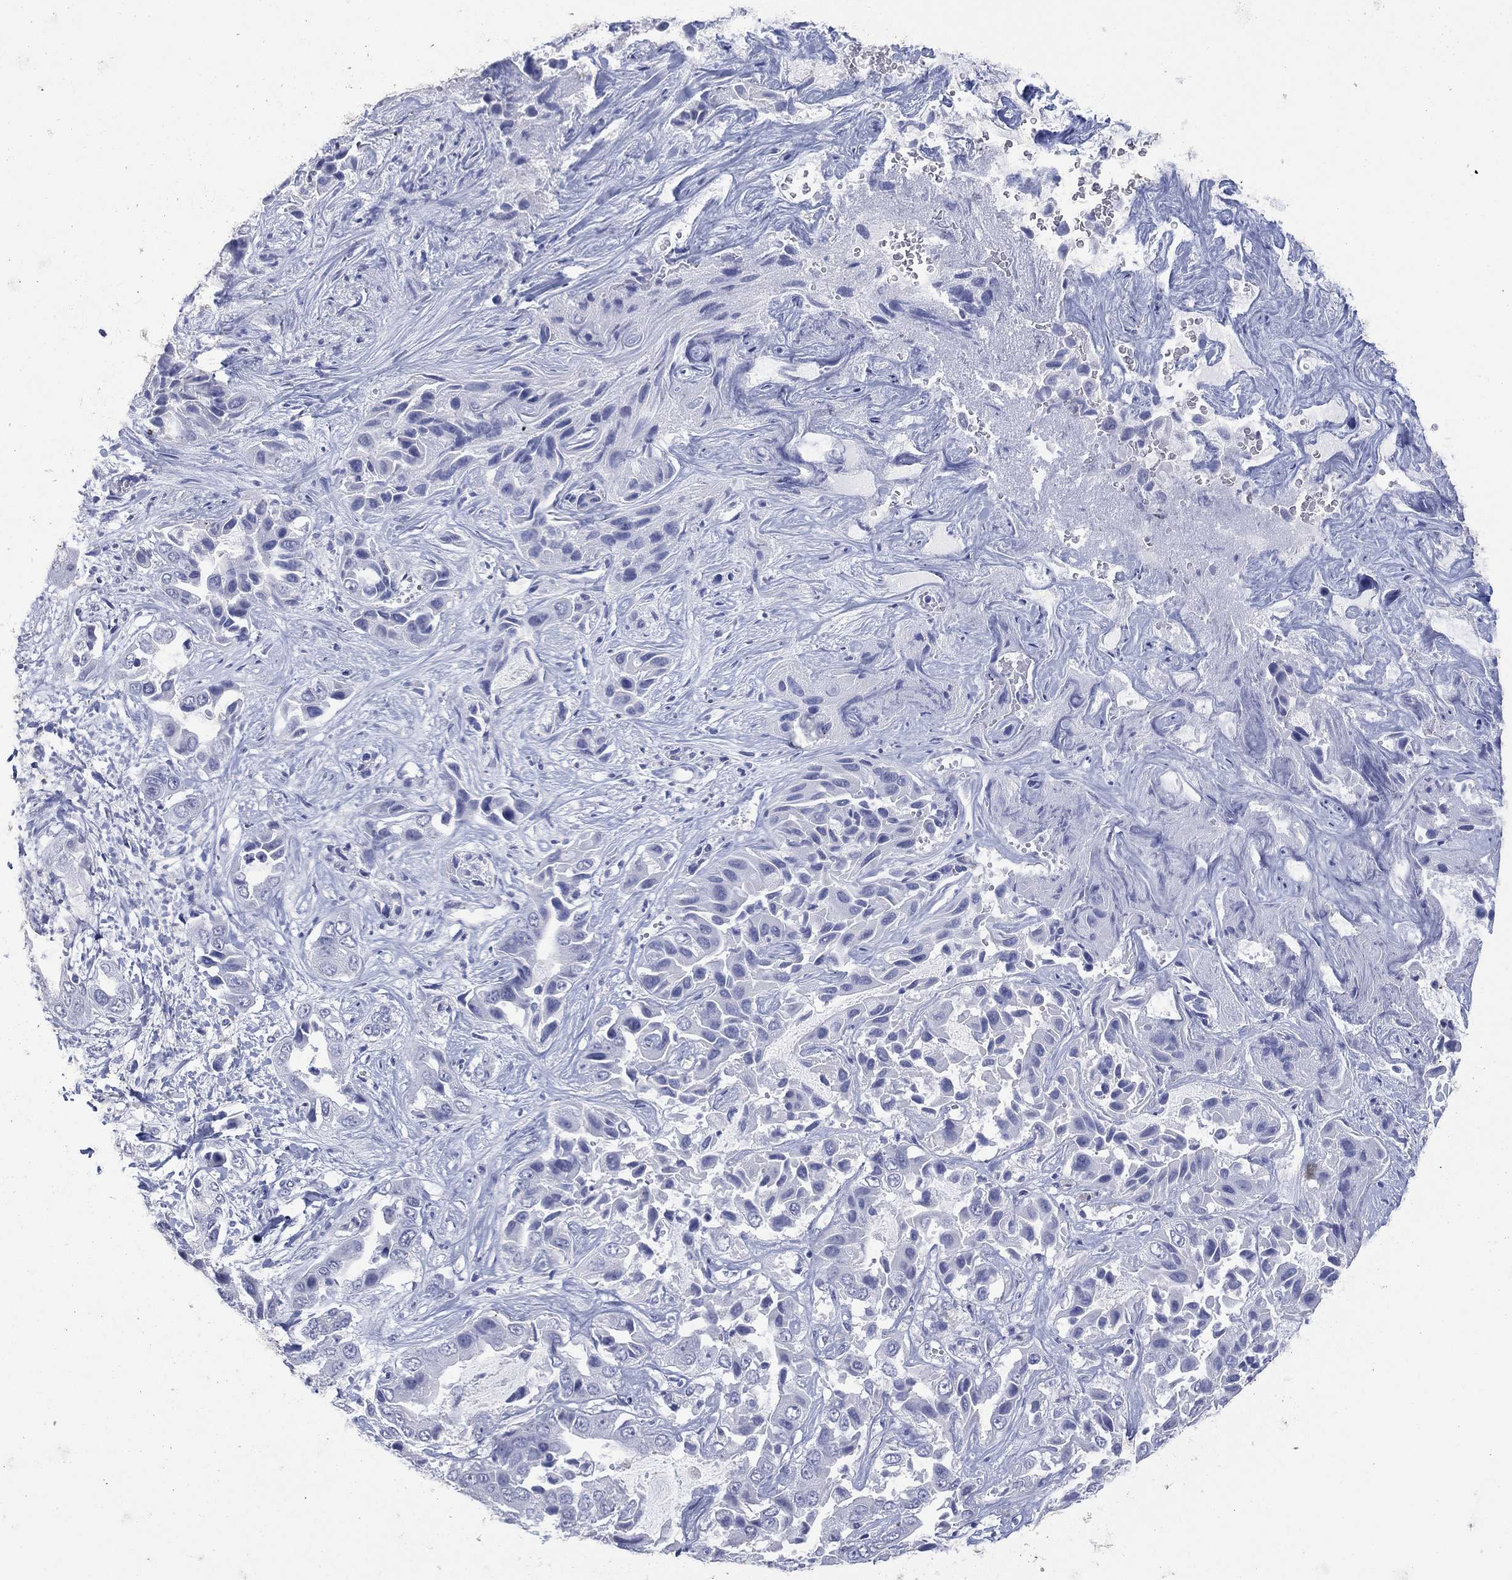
{"staining": {"intensity": "negative", "quantity": "none", "location": "none"}, "tissue": "liver cancer", "cell_type": "Tumor cells", "image_type": "cancer", "snomed": [{"axis": "morphology", "description": "Cholangiocarcinoma"}, {"axis": "topography", "description": "Liver"}], "caption": "Immunohistochemistry micrograph of neoplastic tissue: liver cancer (cholangiocarcinoma) stained with DAB shows no significant protein staining in tumor cells.", "gene": "UTF1", "patient": {"sex": "female", "age": 52}}